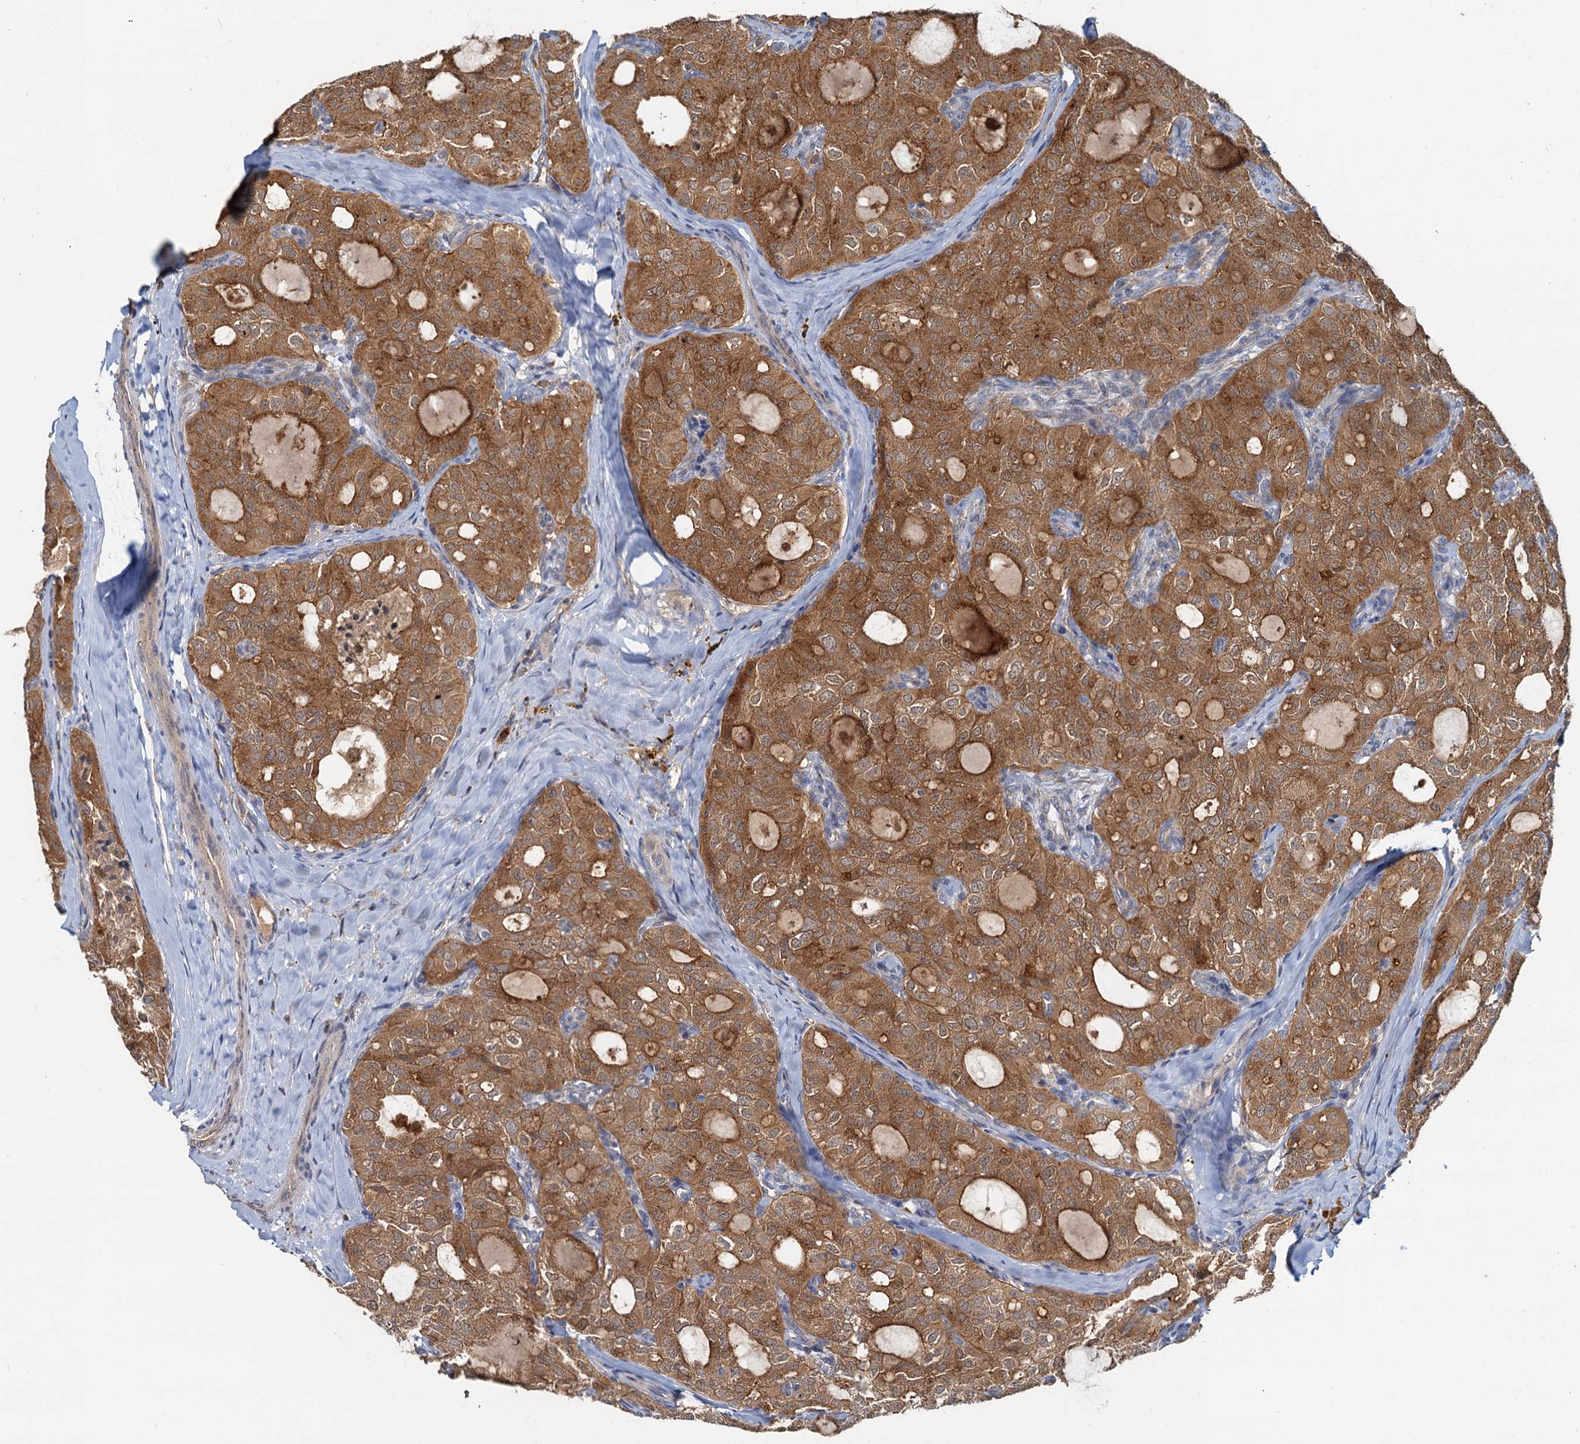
{"staining": {"intensity": "strong", "quantity": ">75%", "location": "cytoplasmic/membranous"}, "tissue": "thyroid cancer", "cell_type": "Tumor cells", "image_type": "cancer", "snomed": [{"axis": "morphology", "description": "Follicular adenoma carcinoma, NOS"}, {"axis": "topography", "description": "Thyroid gland"}], "caption": "Tumor cells display high levels of strong cytoplasmic/membranous expression in approximately >75% of cells in thyroid follicular adenoma carcinoma. (brown staining indicates protein expression, while blue staining denotes nuclei).", "gene": "TOLLIP", "patient": {"sex": "male", "age": 75}}